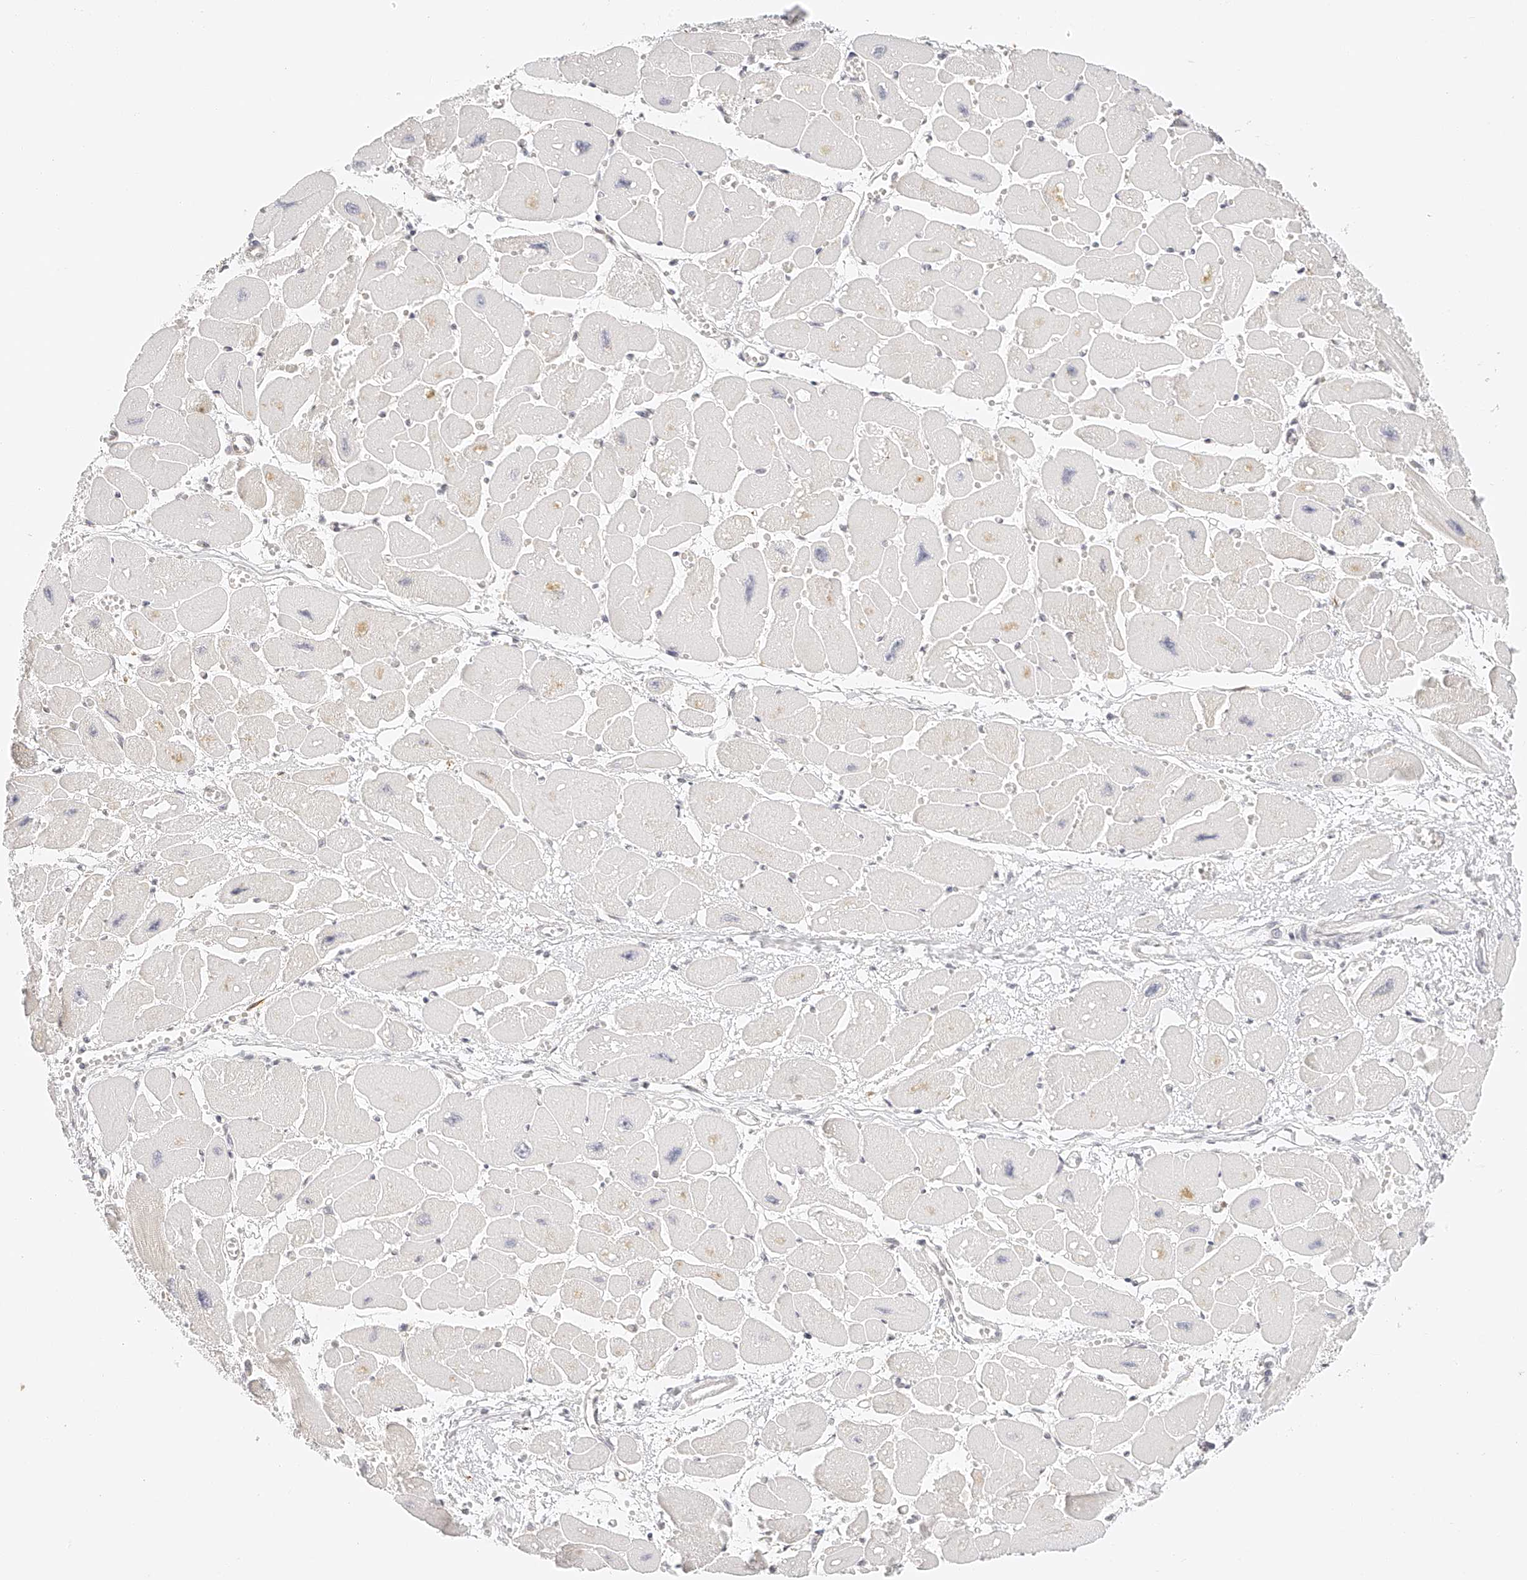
{"staining": {"intensity": "weak", "quantity": "25%-75%", "location": "cytoplasmic/membranous"}, "tissue": "heart muscle", "cell_type": "Cardiomyocytes", "image_type": "normal", "snomed": [{"axis": "morphology", "description": "Normal tissue, NOS"}, {"axis": "topography", "description": "Heart"}], "caption": "Normal heart muscle was stained to show a protein in brown. There is low levels of weak cytoplasmic/membranous expression in about 25%-75% of cardiomyocytes. (IHC, brightfield microscopy, high magnification).", "gene": "ZFP69", "patient": {"sex": "female", "age": 54}}